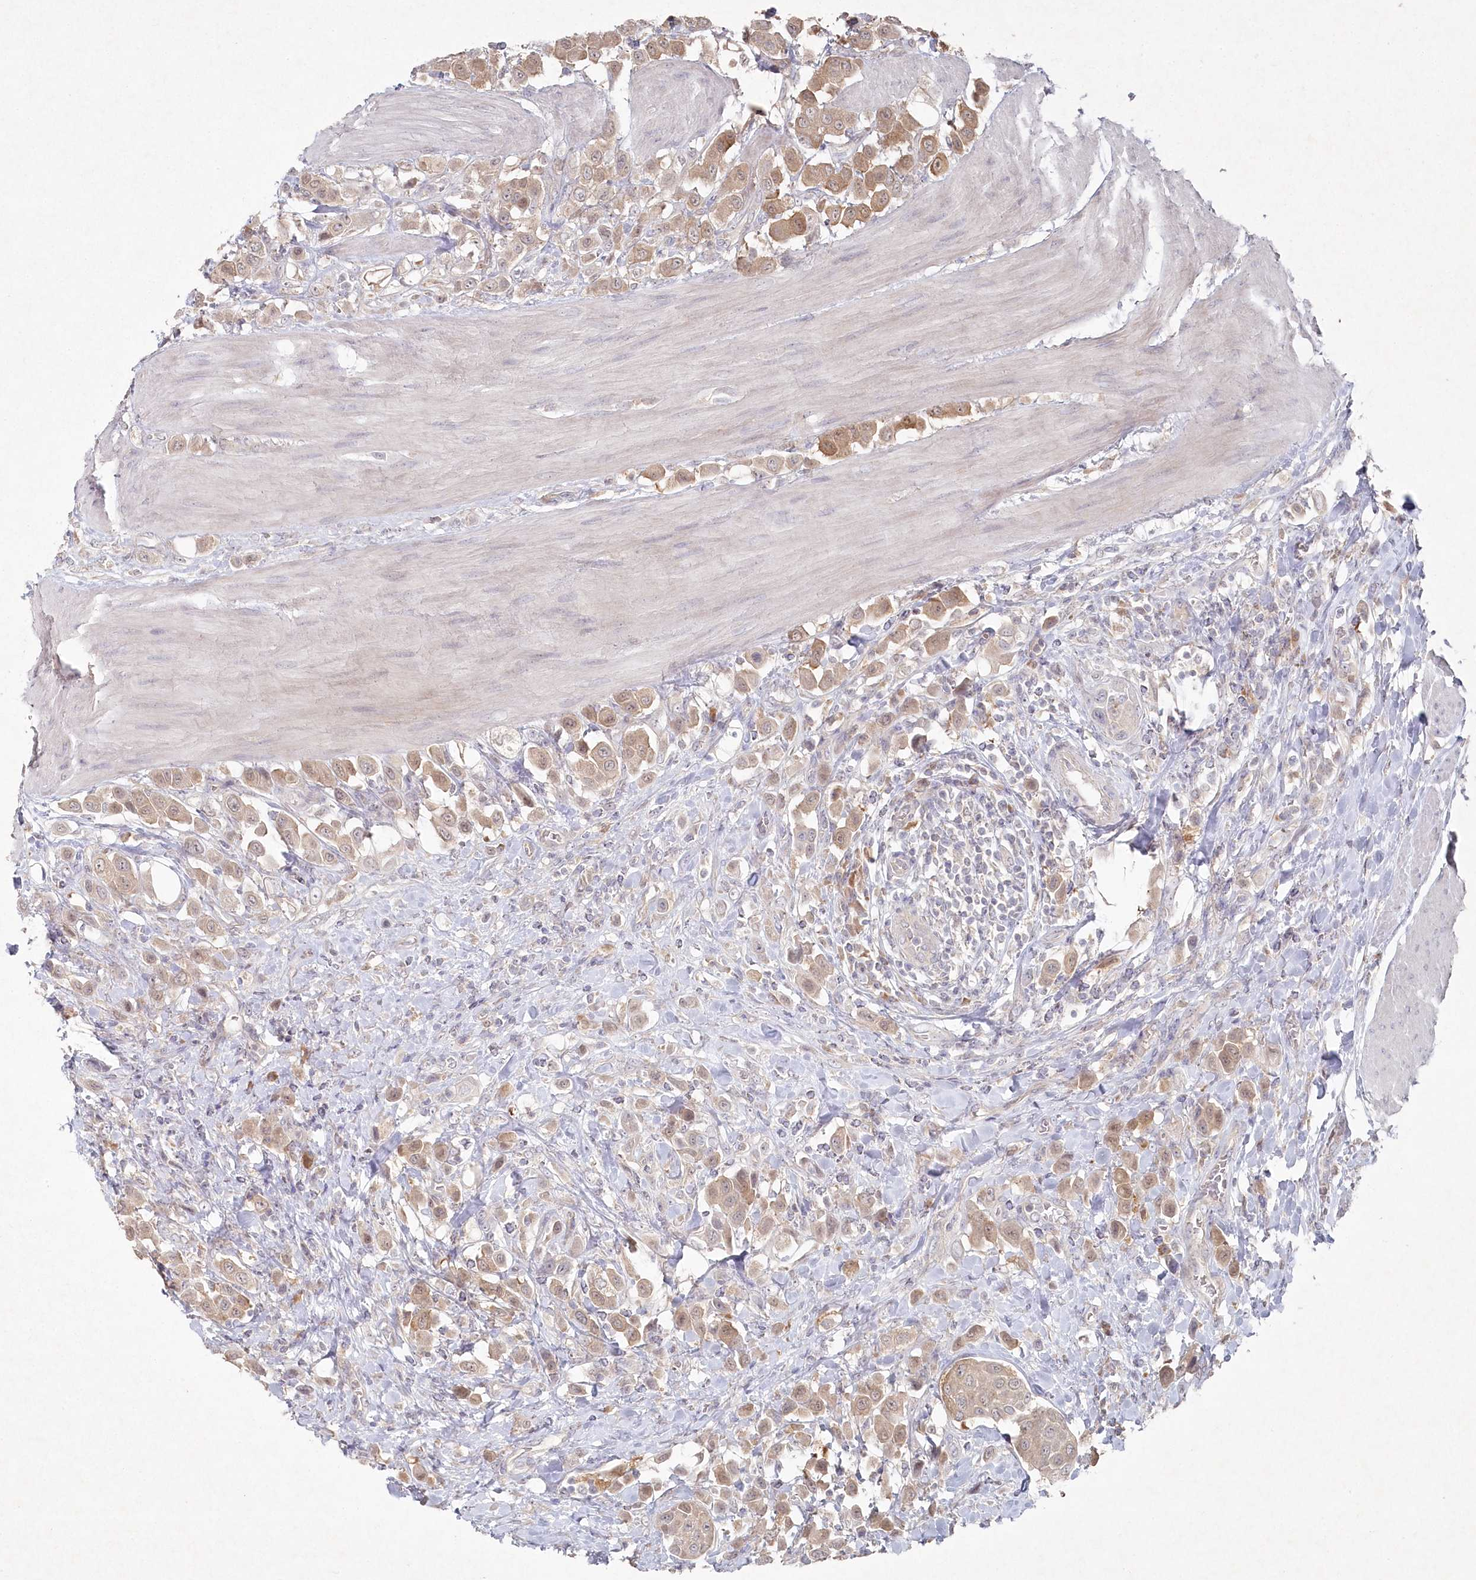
{"staining": {"intensity": "weak", "quantity": ">75%", "location": "cytoplasmic/membranous"}, "tissue": "urothelial cancer", "cell_type": "Tumor cells", "image_type": "cancer", "snomed": [{"axis": "morphology", "description": "Urothelial carcinoma, High grade"}, {"axis": "topography", "description": "Urinary bladder"}], "caption": "Tumor cells exhibit low levels of weak cytoplasmic/membranous positivity in approximately >75% of cells in urothelial cancer. Ihc stains the protein of interest in brown and the nuclei are stained blue.", "gene": "TGFBRAP1", "patient": {"sex": "male", "age": 50}}